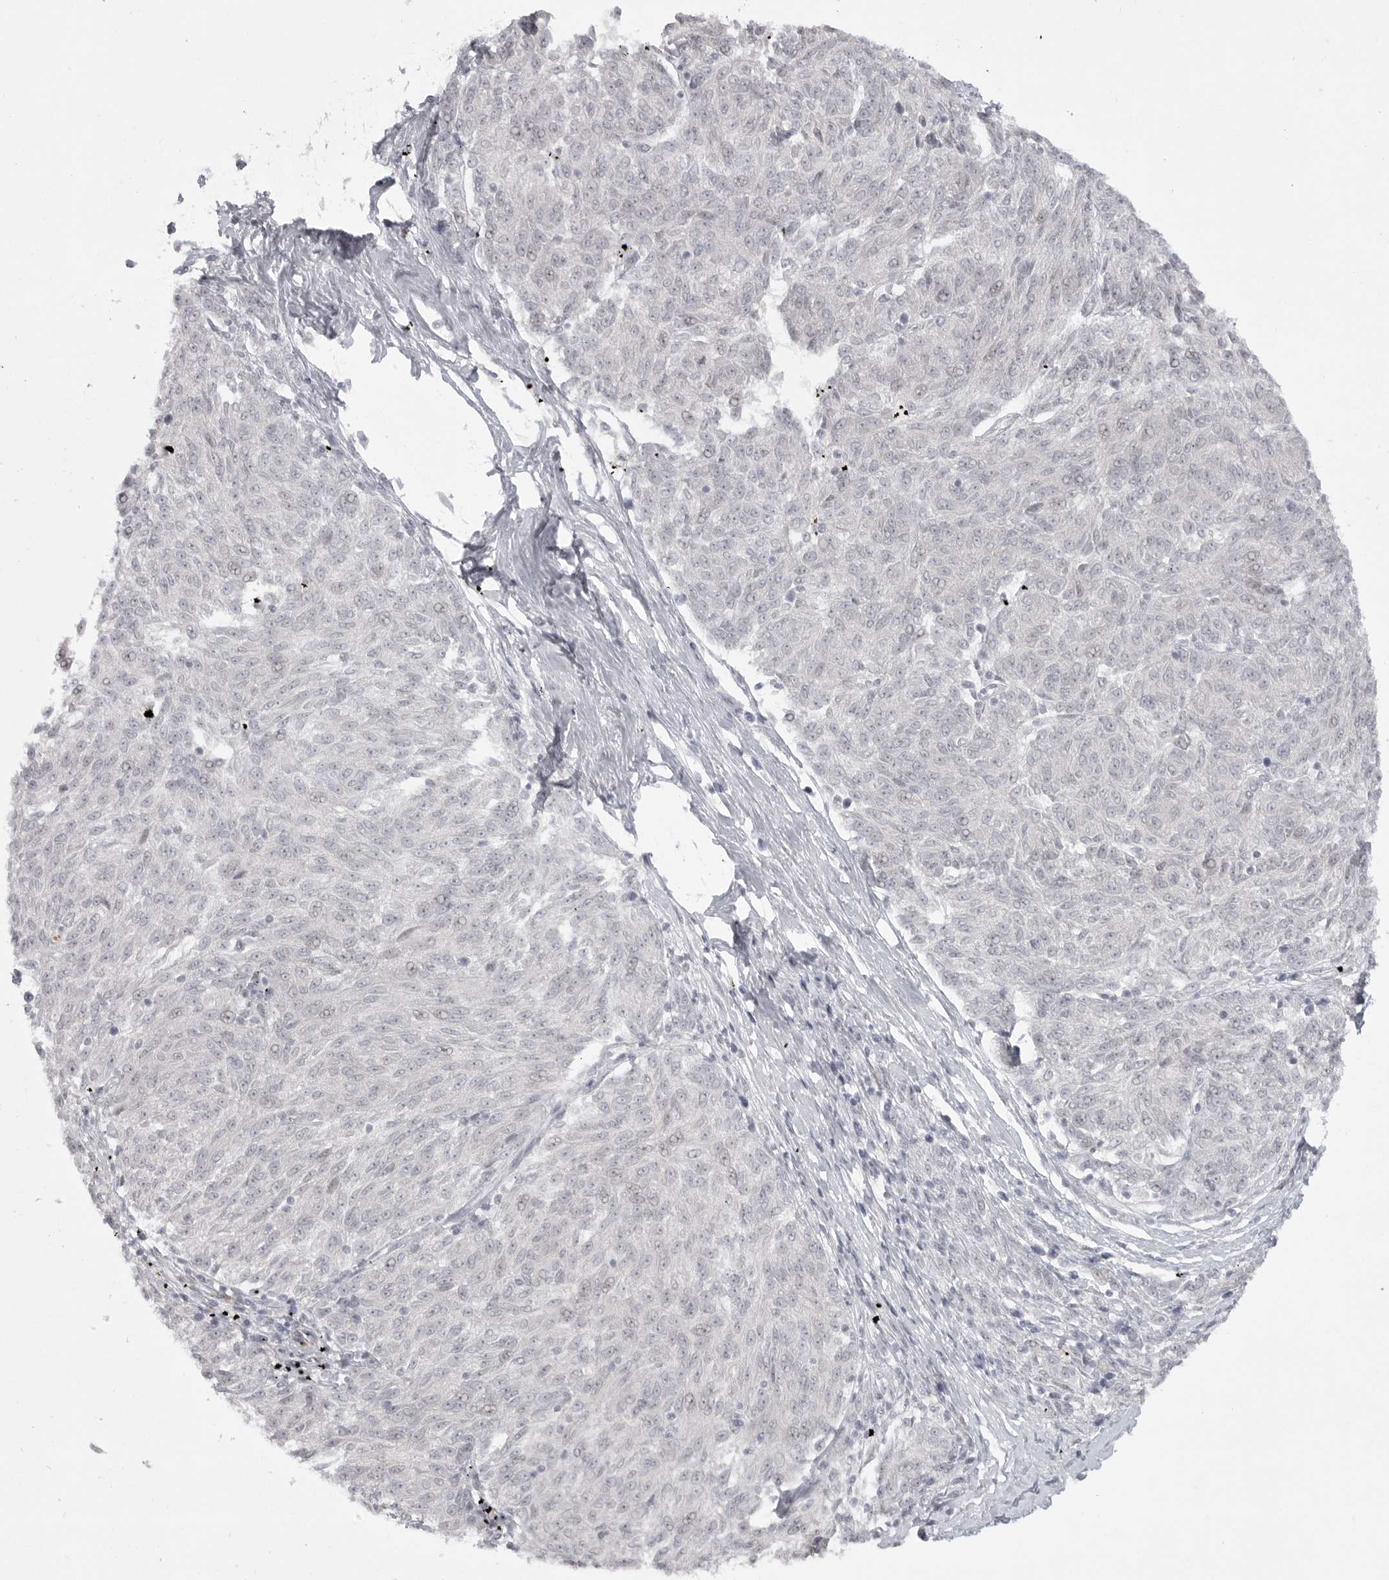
{"staining": {"intensity": "negative", "quantity": "none", "location": "none"}, "tissue": "melanoma", "cell_type": "Tumor cells", "image_type": "cancer", "snomed": [{"axis": "morphology", "description": "Malignant melanoma, NOS"}, {"axis": "topography", "description": "Skin"}], "caption": "The photomicrograph shows no staining of tumor cells in melanoma. (DAB (3,3'-diaminobenzidine) IHC visualized using brightfield microscopy, high magnification).", "gene": "TCTN3", "patient": {"sex": "female", "age": 72}}